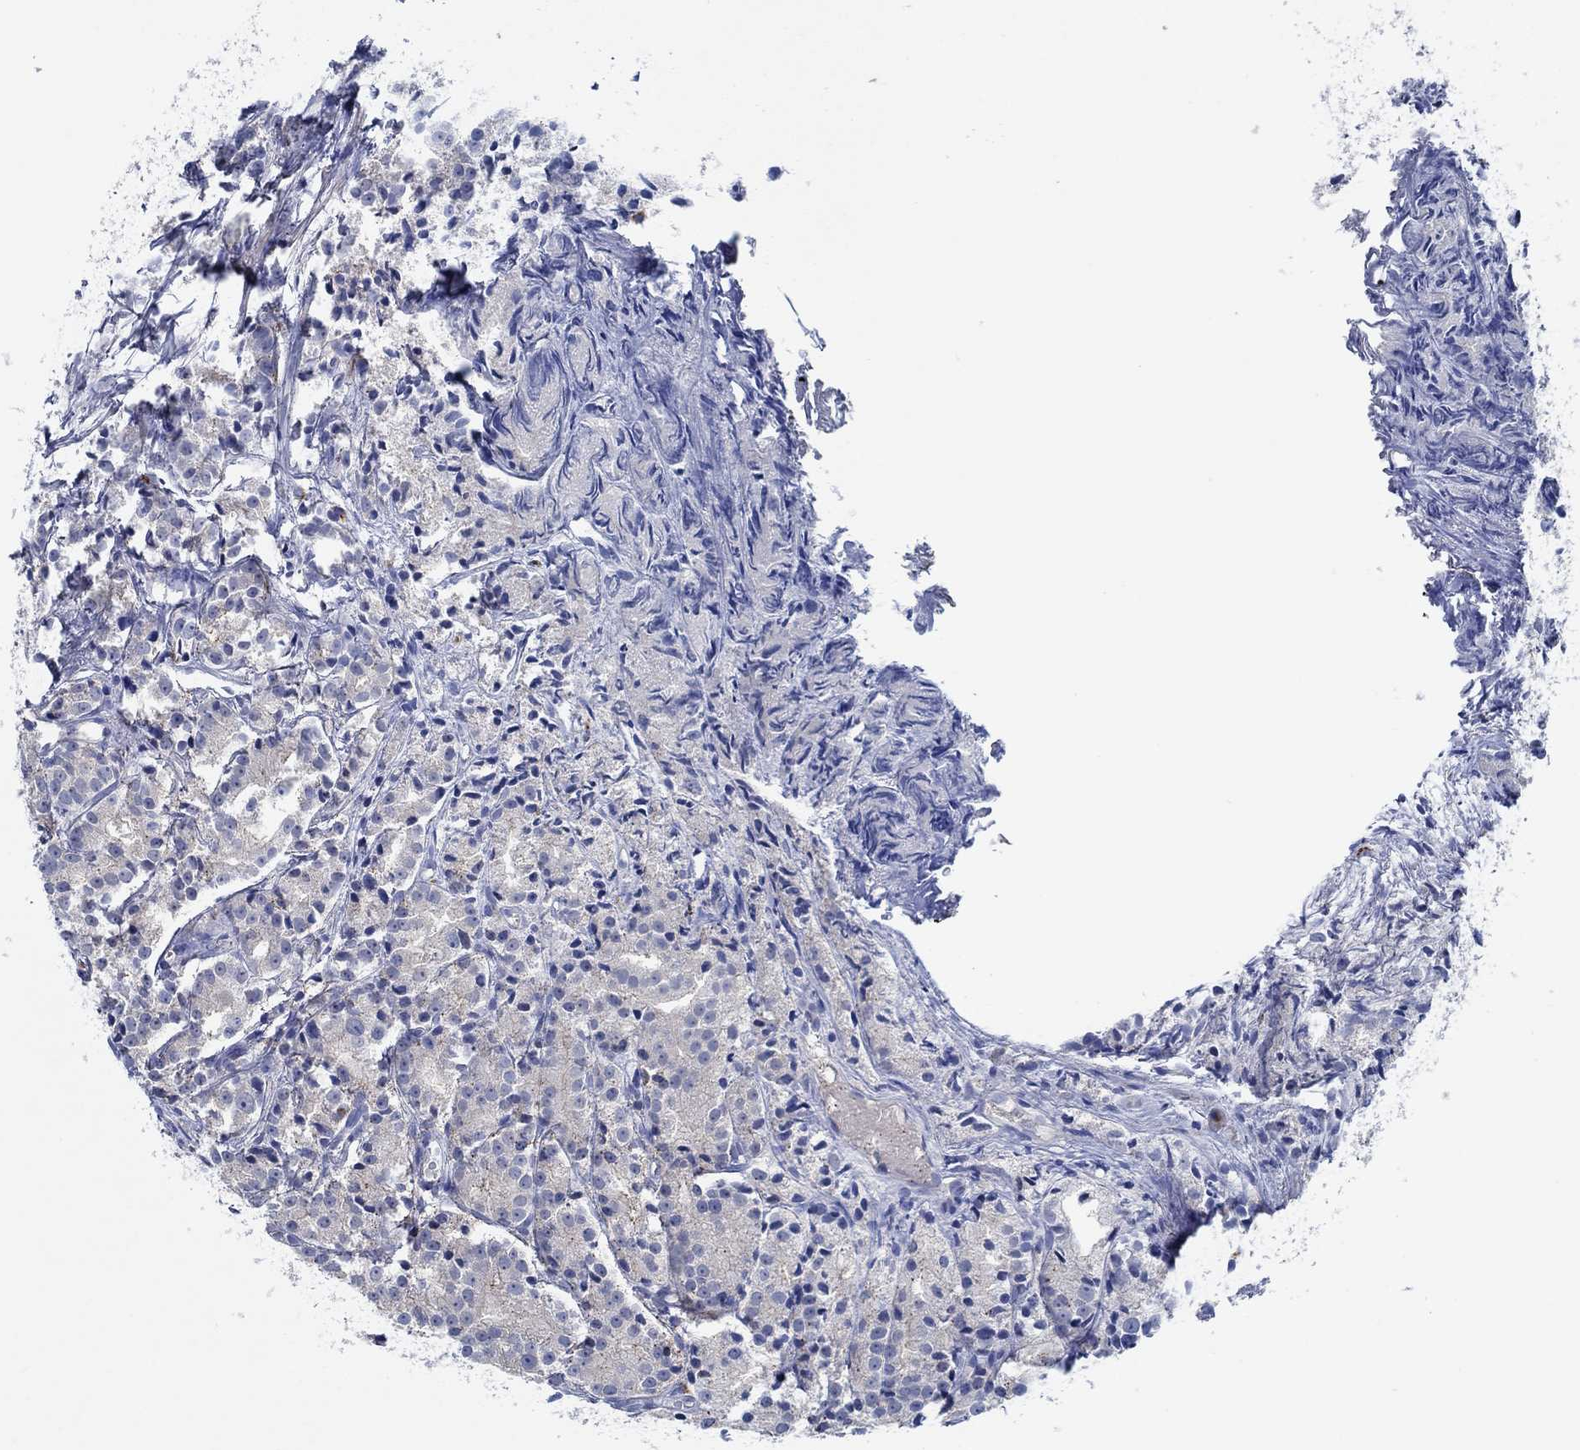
{"staining": {"intensity": "negative", "quantity": "none", "location": "none"}, "tissue": "prostate cancer", "cell_type": "Tumor cells", "image_type": "cancer", "snomed": [{"axis": "morphology", "description": "Adenocarcinoma, Medium grade"}, {"axis": "topography", "description": "Prostate"}], "caption": "Tumor cells are negative for brown protein staining in prostate cancer. (Stains: DAB IHC with hematoxylin counter stain, Microscopy: brightfield microscopy at high magnification).", "gene": "CPM", "patient": {"sex": "male", "age": 74}}